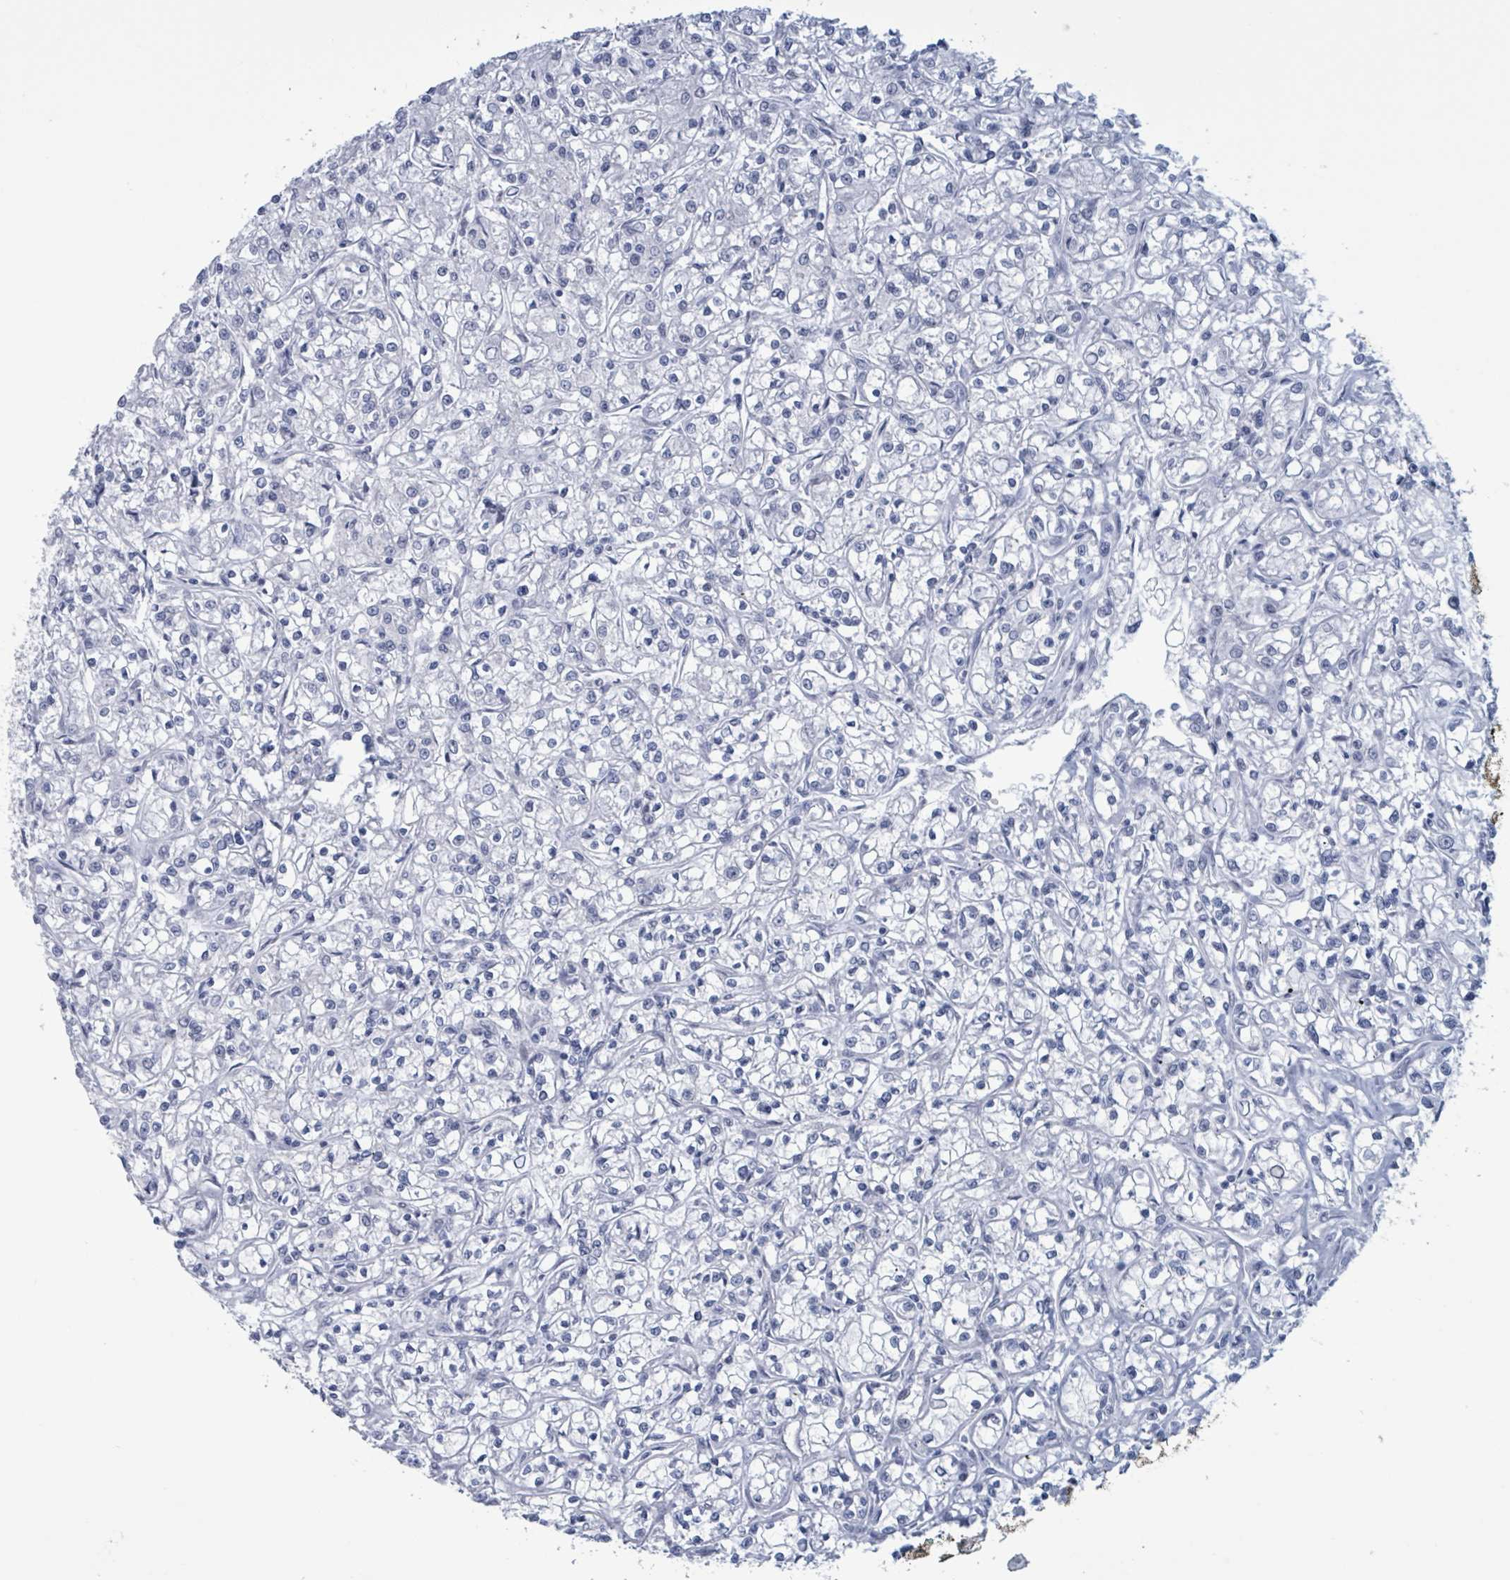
{"staining": {"intensity": "negative", "quantity": "none", "location": "none"}, "tissue": "renal cancer", "cell_type": "Tumor cells", "image_type": "cancer", "snomed": [{"axis": "morphology", "description": "Adenocarcinoma, NOS"}, {"axis": "topography", "description": "Kidney"}], "caption": "High magnification brightfield microscopy of renal cancer (adenocarcinoma) stained with DAB (brown) and counterstained with hematoxylin (blue): tumor cells show no significant expression.", "gene": "CT45A5", "patient": {"sex": "female", "age": 59}}